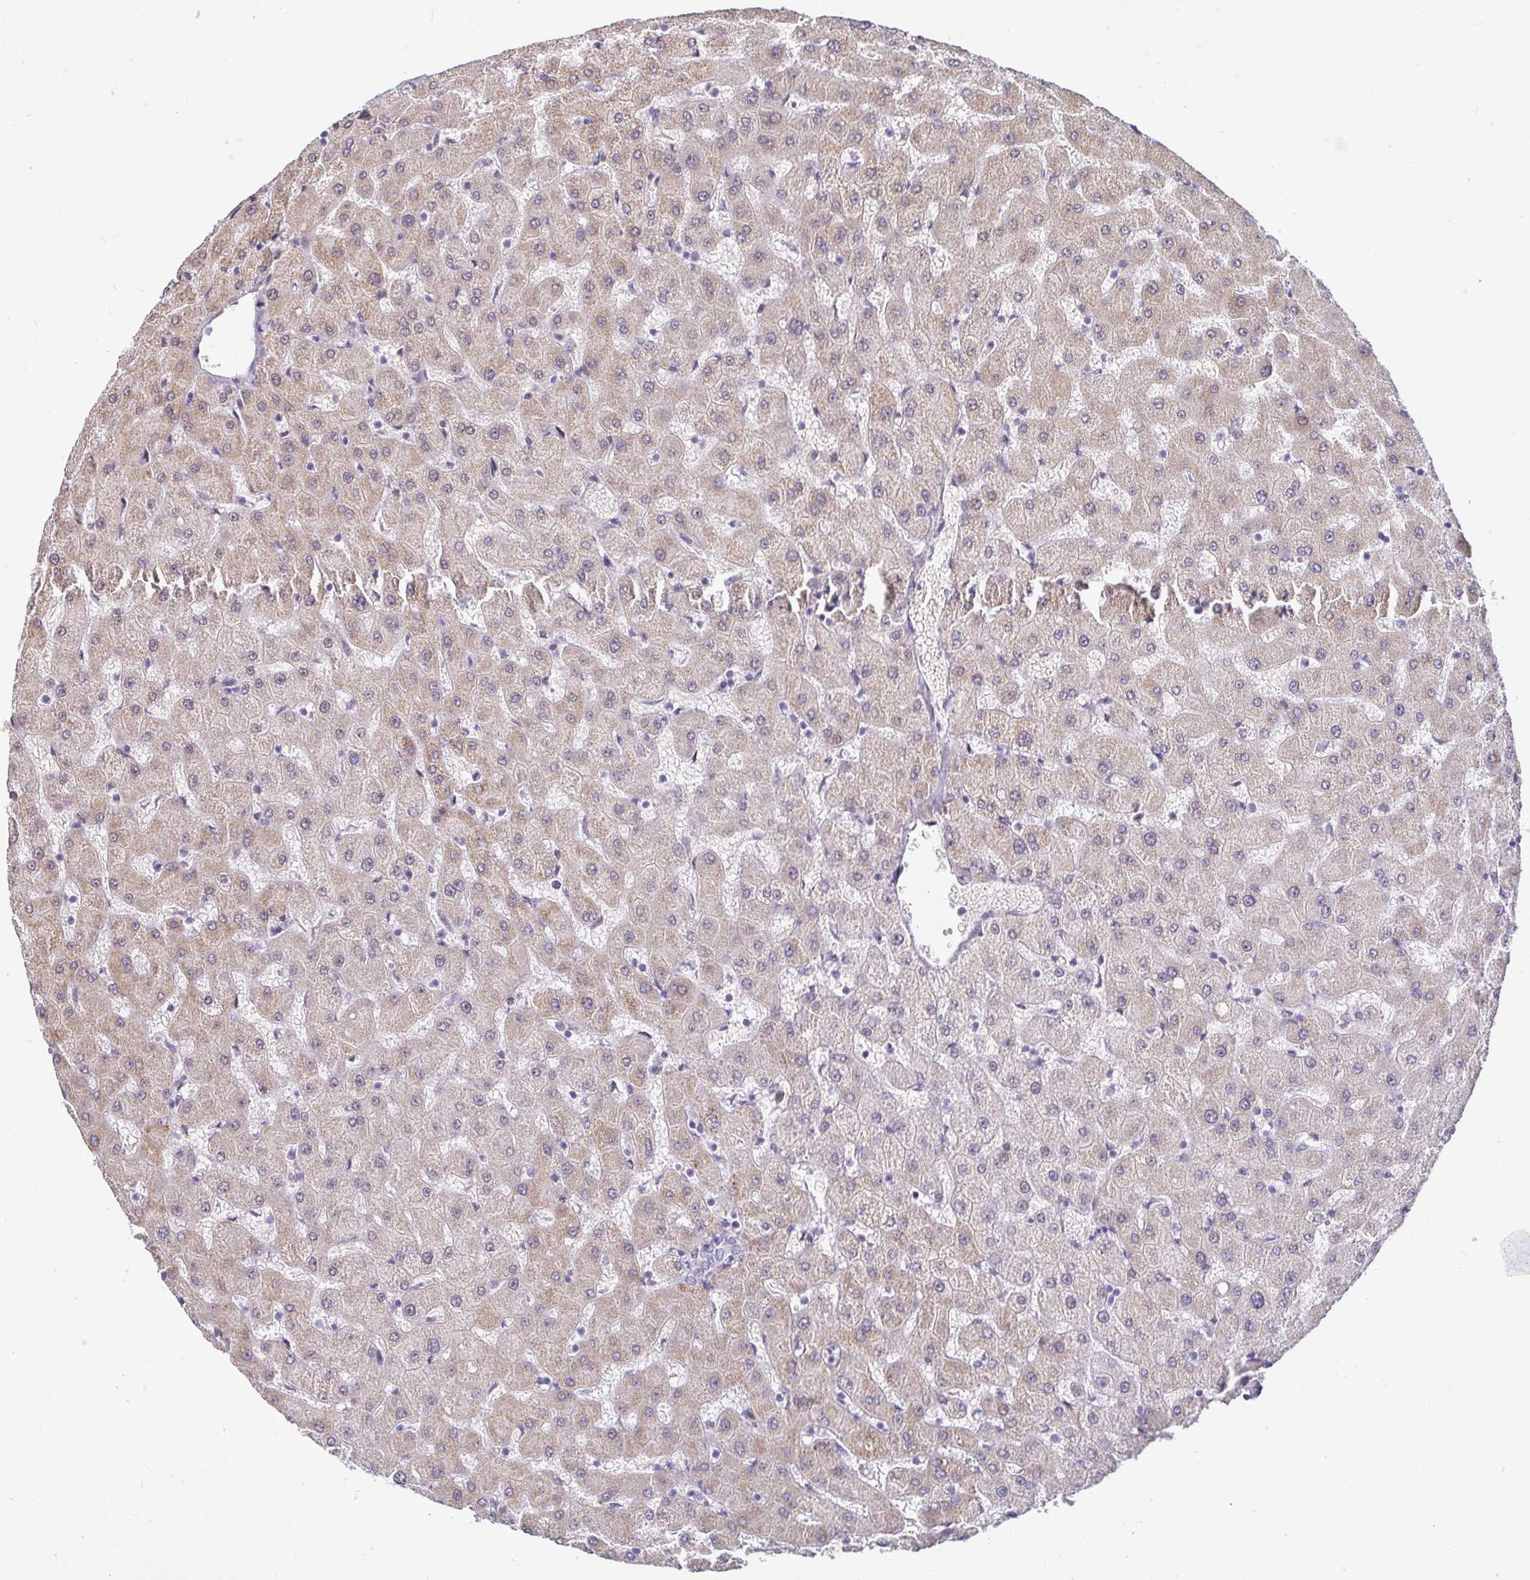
{"staining": {"intensity": "negative", "quantity": "none", "location": "none"}, "tissue": "liver", "cell_type": "Cholangiocytes", "image_type": "normal", "snomed": [{"axis": "morphology", "description": "Normal tissue, NOS"}, {"axis": "topography", "description": "Liver"}], "caption": "This is a micrograph of IHC staining of normal liver, which shows no expression in cholangiocytes.", "gene": "ANLN", "patient": {"sex": "female", "age": 63}}